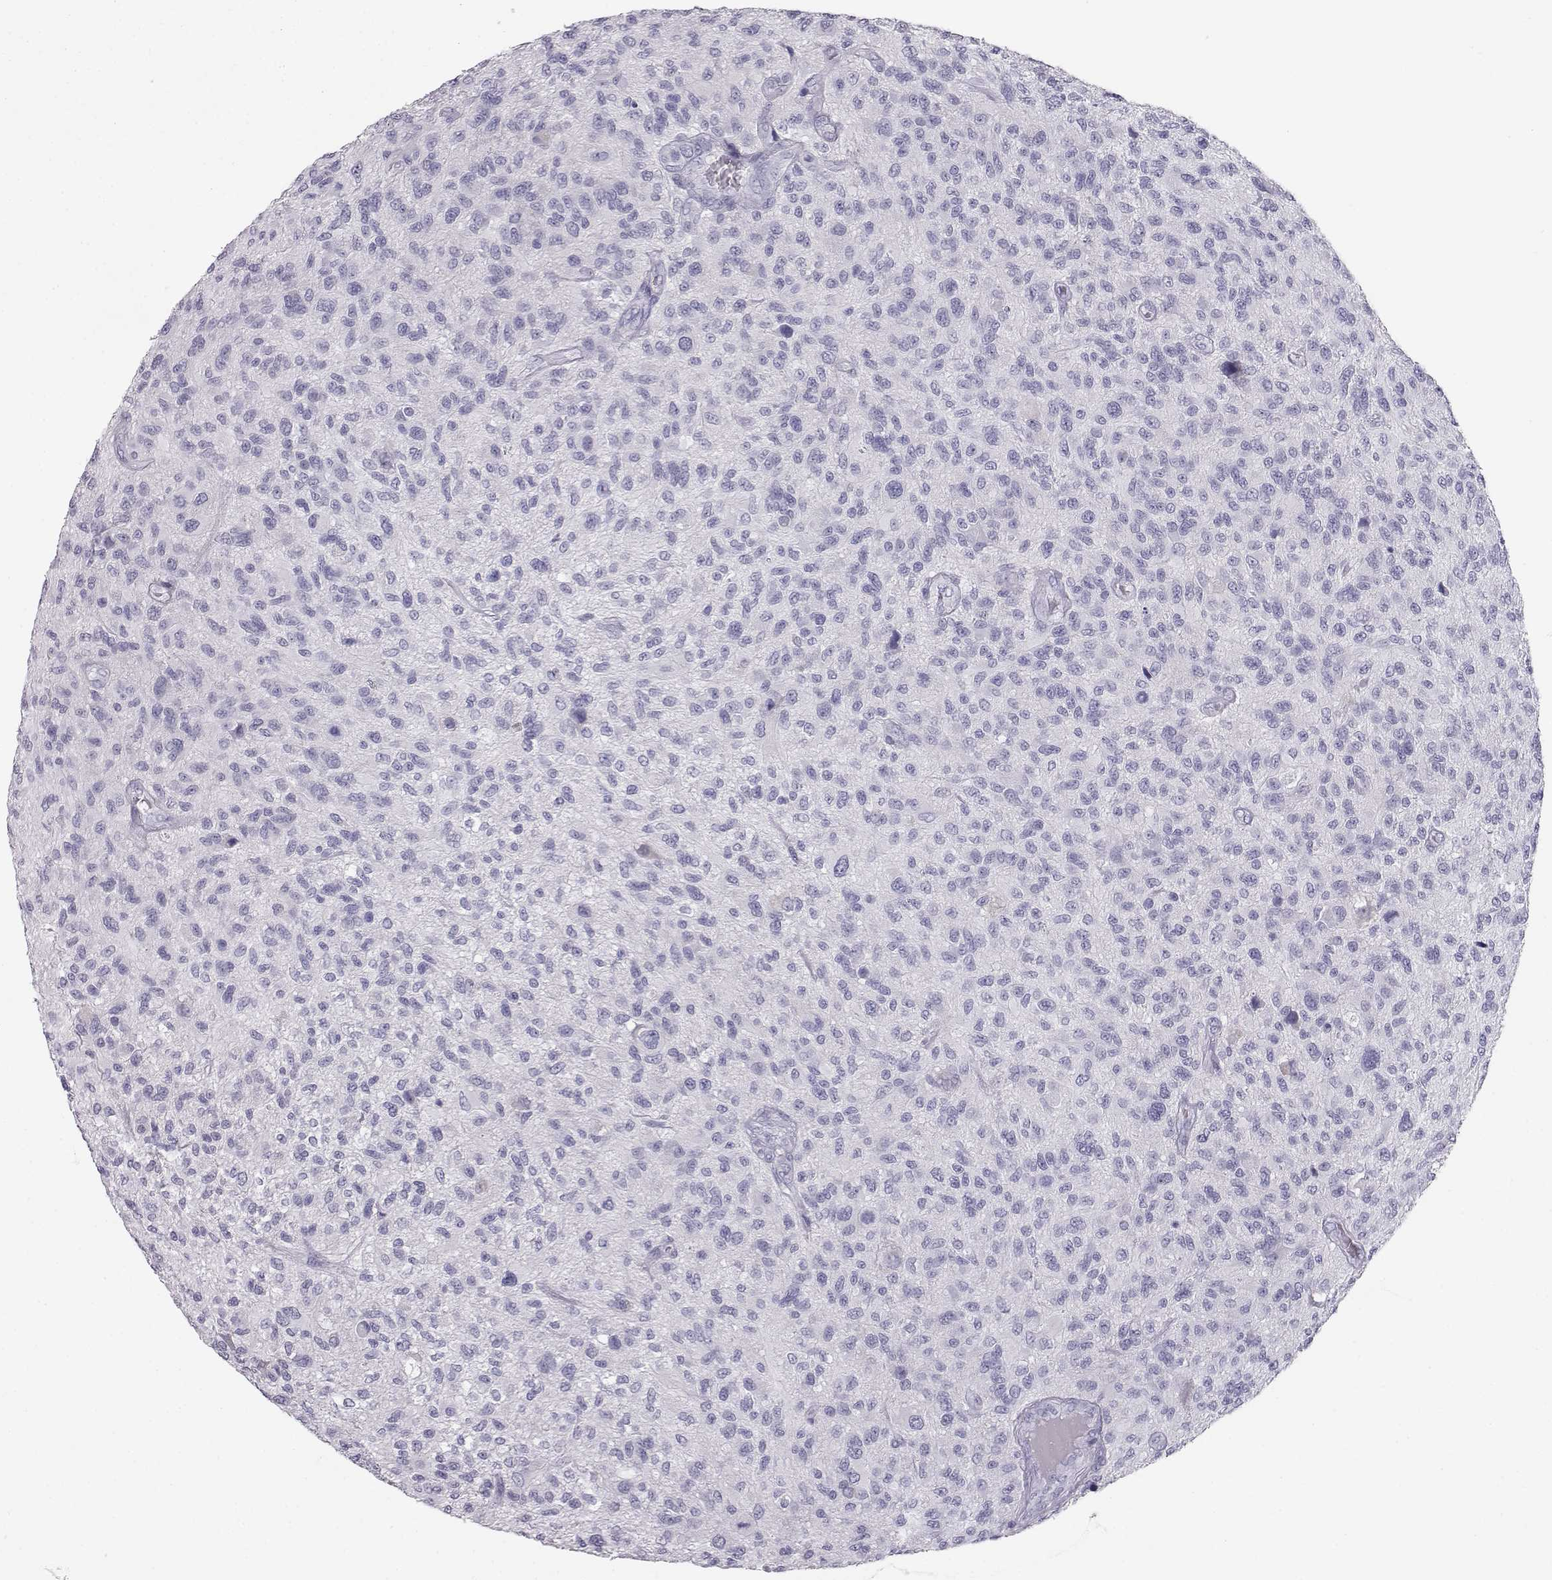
{"staining": {"intensity": "negative", "quantity": "none", "location": "none"}, "tissue": "glioma", "cell_type": "Tumor cells", "image_type": "cancer", "snomed": [{"axis": "morphology", "description": "Glioma, malignant, High grade"}, {"axis": "topography", "description": "Brain"}], "caption": "The IHC micrograph has no significant expression in tumor cells of glioma tissue. Nuclei are stained in blue.", "gene": "ITLN2", "patient": {"sex": "male", "age": 47}}